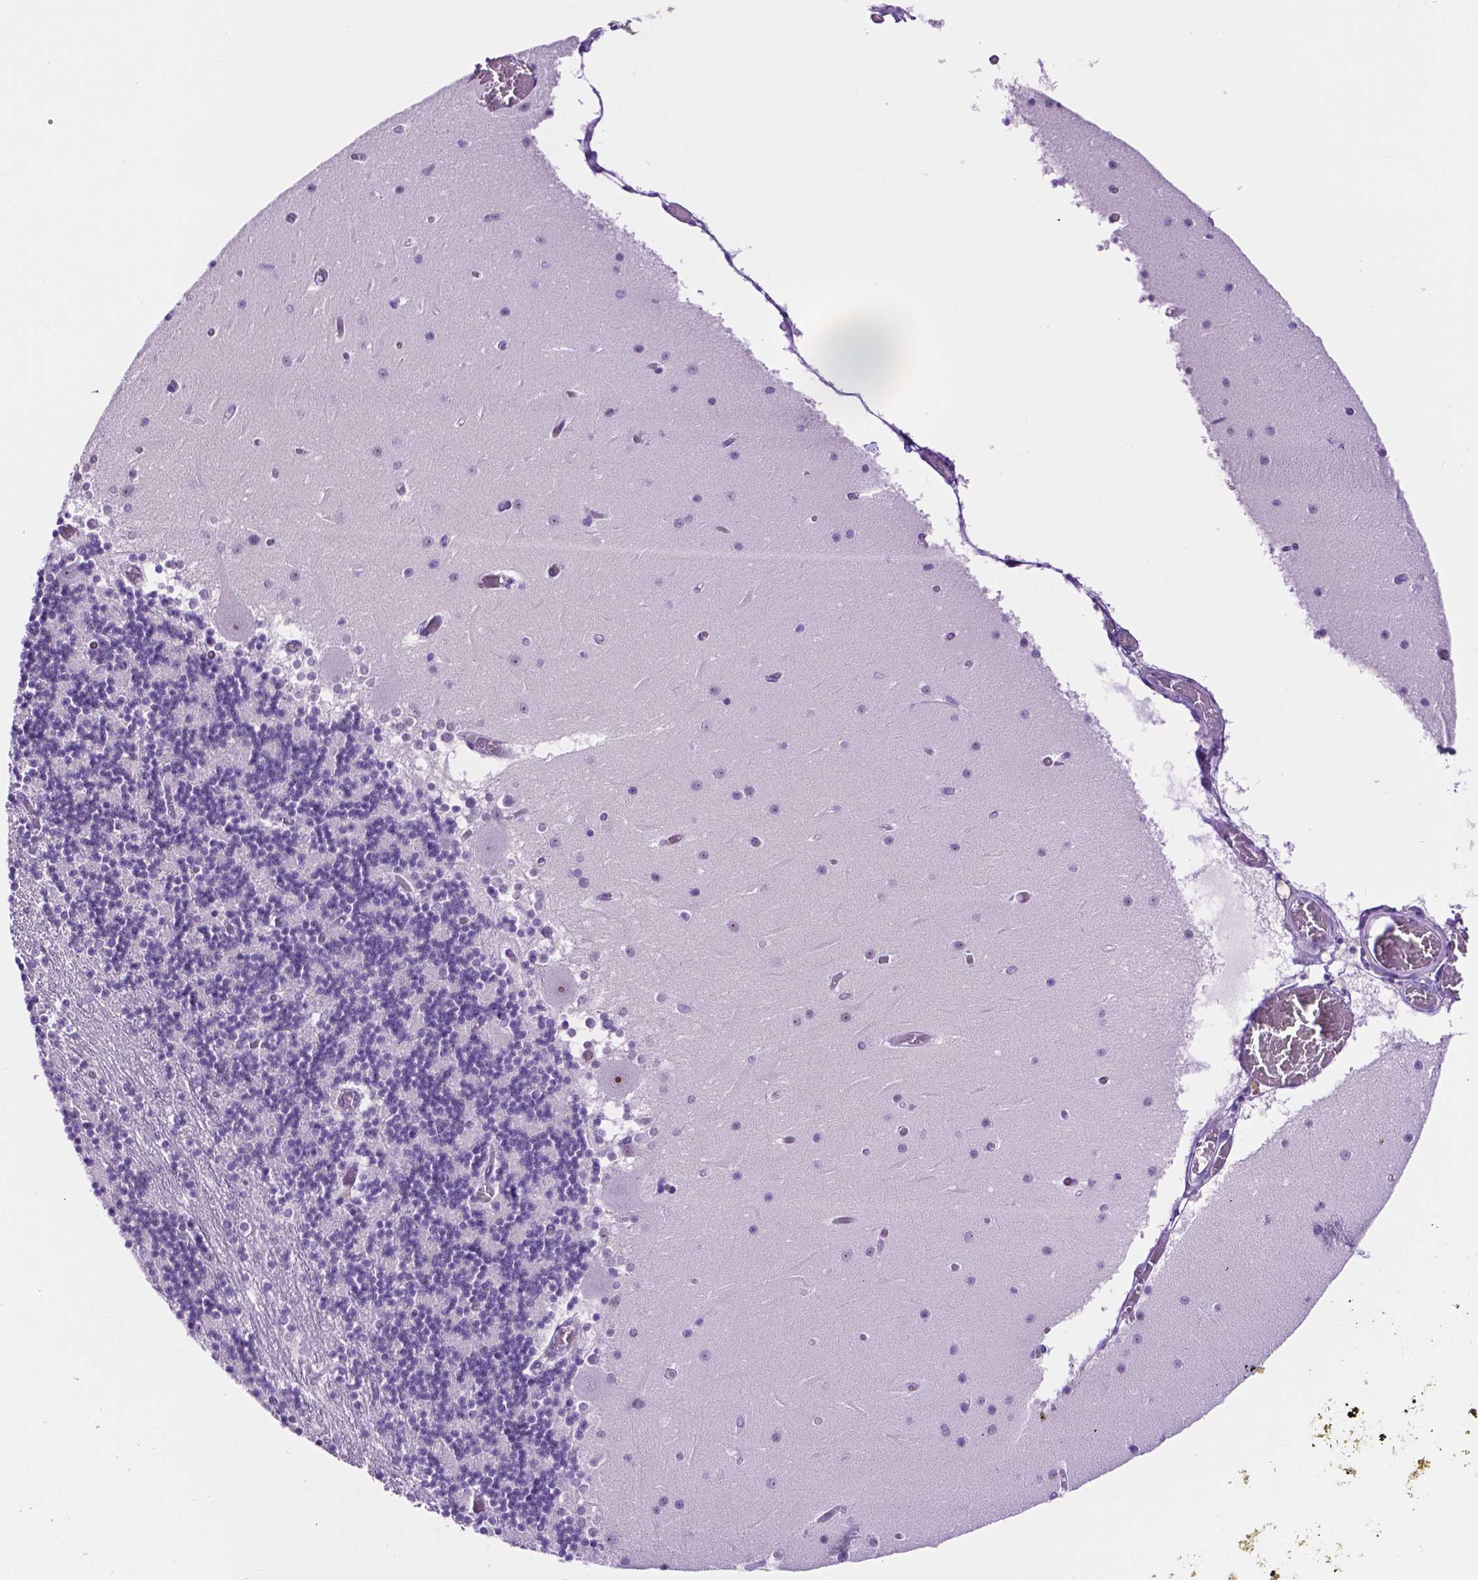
{"staining": {"intensity": "negative", "quantity": "none", "location": "none"}, "tissue": "cerebellum", "cell_type": "Cells in granular layer", "image_type": "normal", "snomed": [{"axis": "morphology", "description": "Normal tissue, NOS"}, {"axis": "topography", "description": "Cerebellum"}], "caption": "The image displays no staining of cells in granular layer in normal cerebellum. The staining is performed using DAB brown chromogen with nuclei counter-stained in using hematoxylin.", "gene": "TACSTD2", "patient": {"sex": "female", "age": 28}}